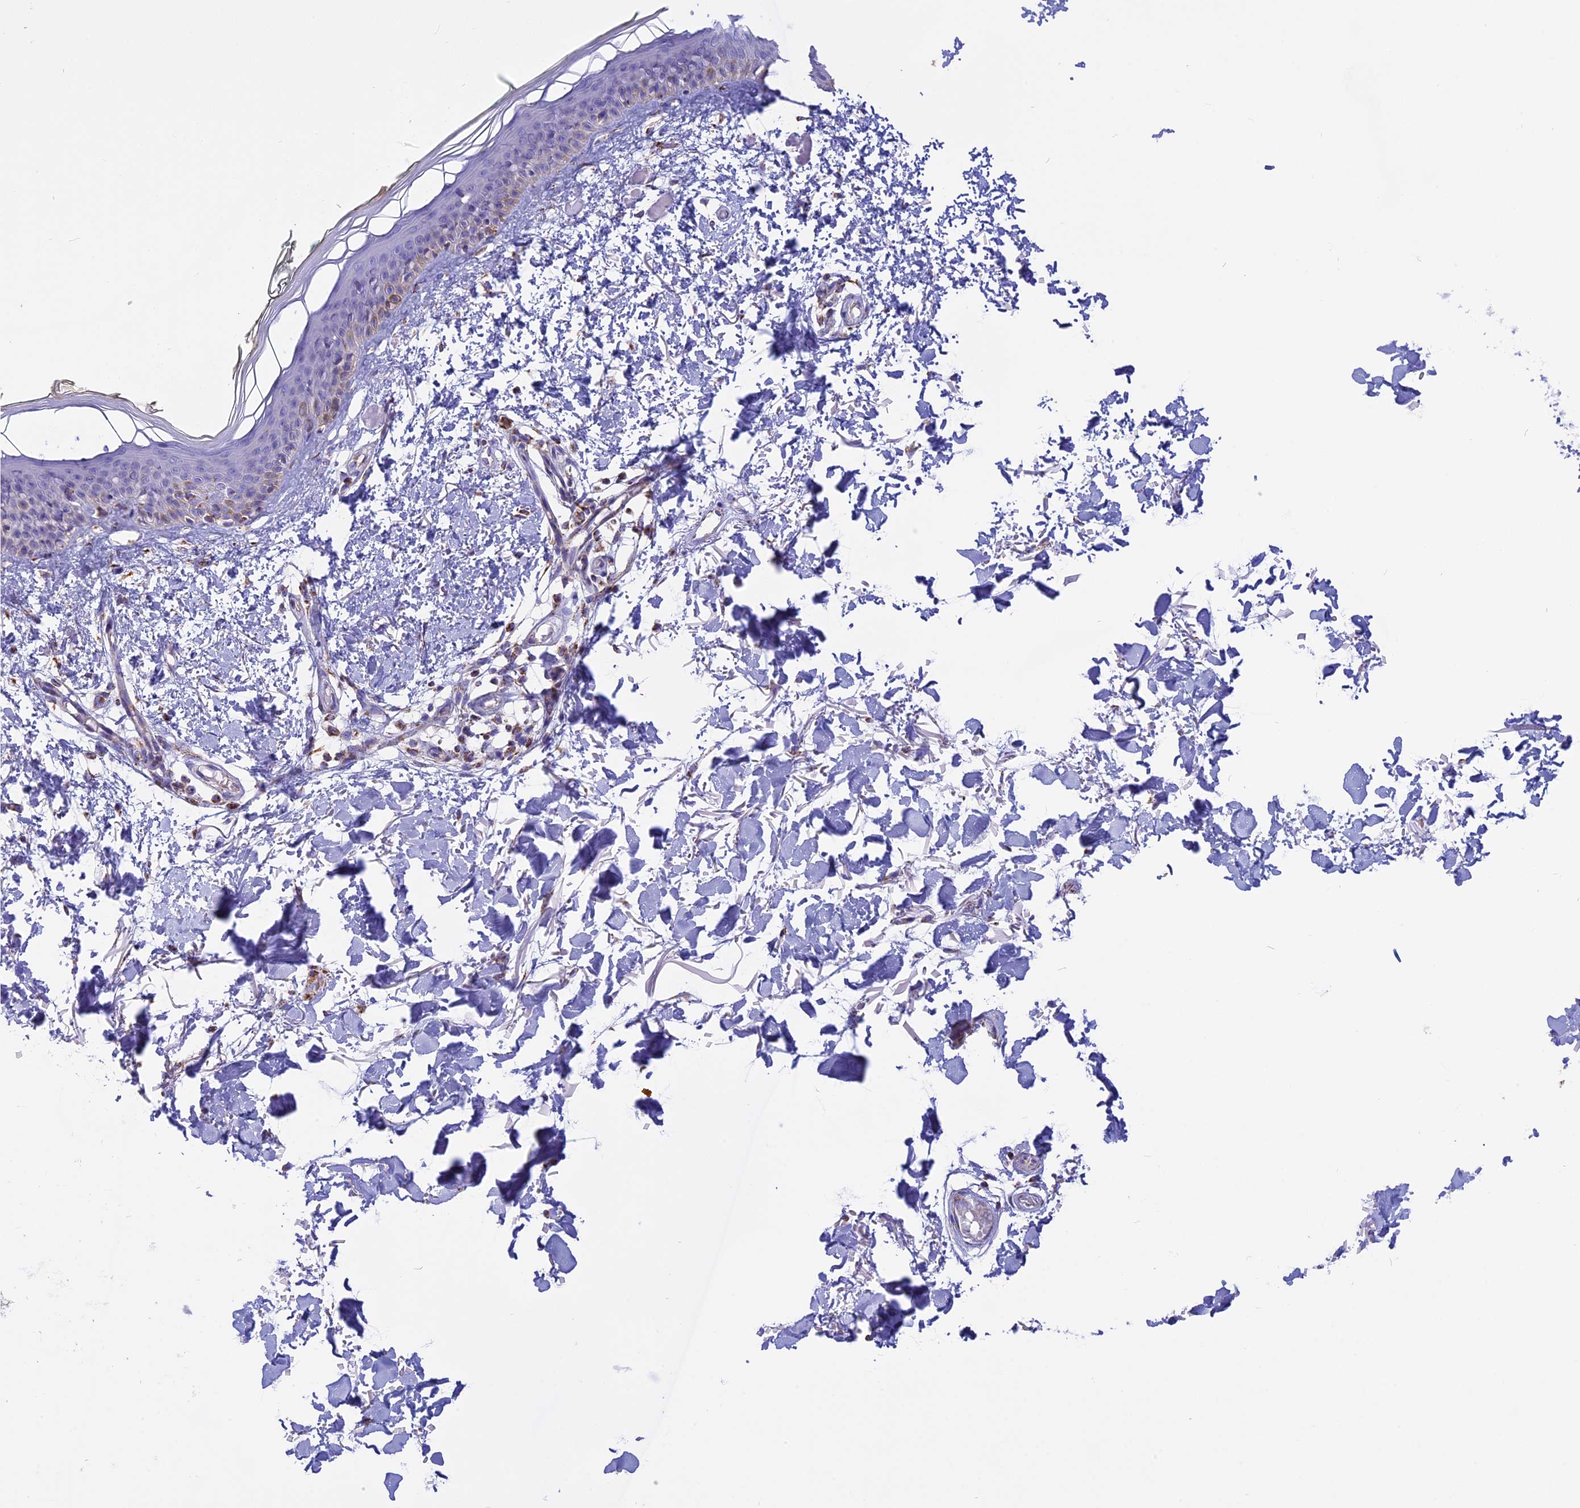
{"staining": {"intensity": "negative", "quantity": "none", "location": "none"}, "tissue": "skin", "cell_type": "Fibroblasts", "image_type": "normal", "snomed": [{"axis": "morphology", "description": "Normal tissue, NOS"}, {"axis": "topography", "description": "Skin"}], "caption": "DAB immunohistochemical staining of unremarkable skin exhibits no significant expression in fibroblasts.", "gene": "KCNG1", "patient": {"sex": "male", "age": 62}}